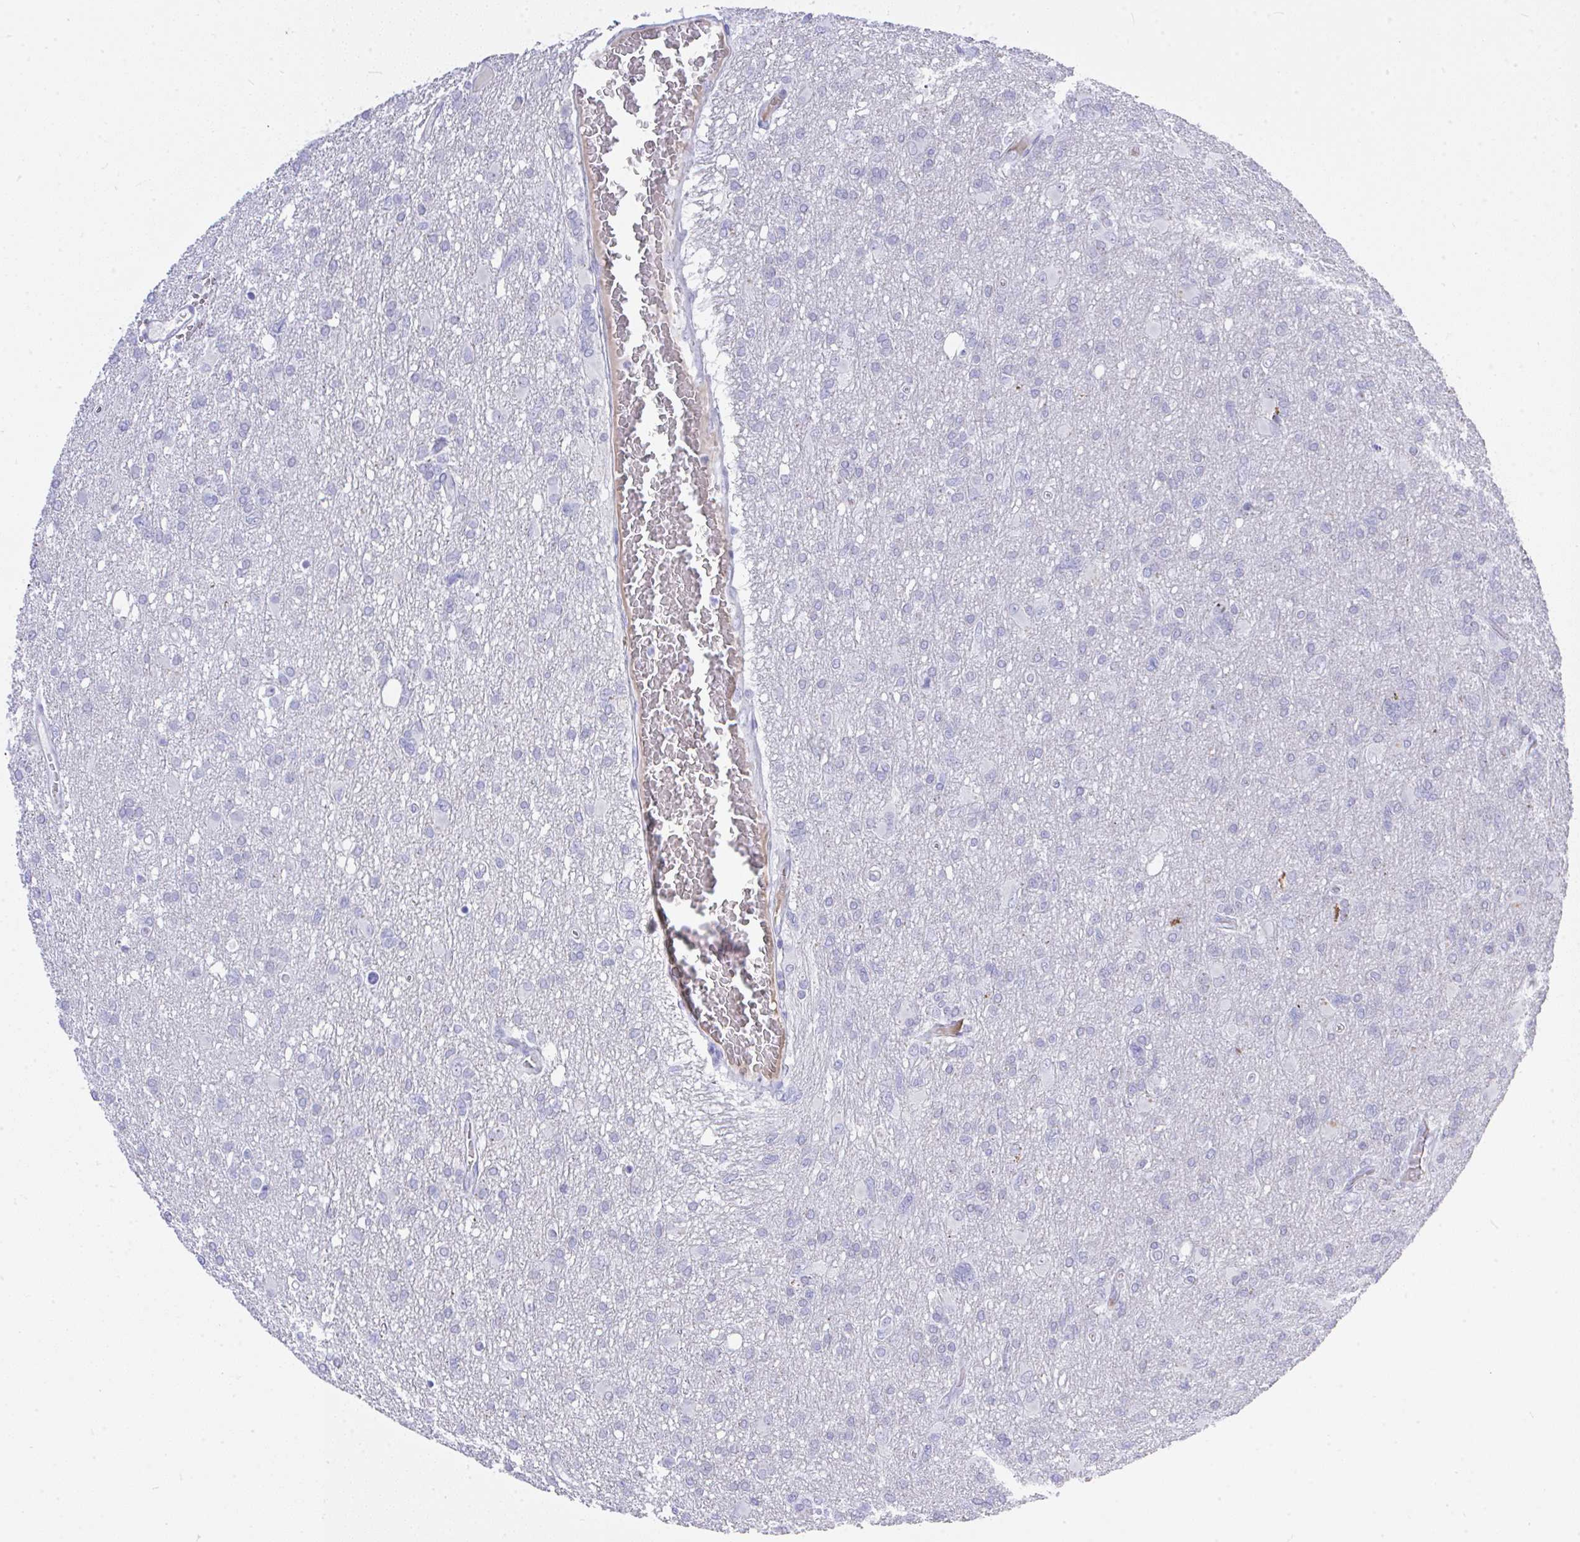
{"staining": {"intensity": "negative", "quantity": "none", "location": "none"}, "tissue": "glioma", "cell_type": "Tumor cells", "image_type": "cancer", "snomed": [{"axis": "morphology", "description": "Glioma, malignant, High grade"}, {"axis": "topography", "description": "Brain"}], "caption": "Tumor cells are negative for brown protein staining in malignant glioma (high-grade).", "gene": "MS4A12", "patient": {"sex": "male", "age": 61}}